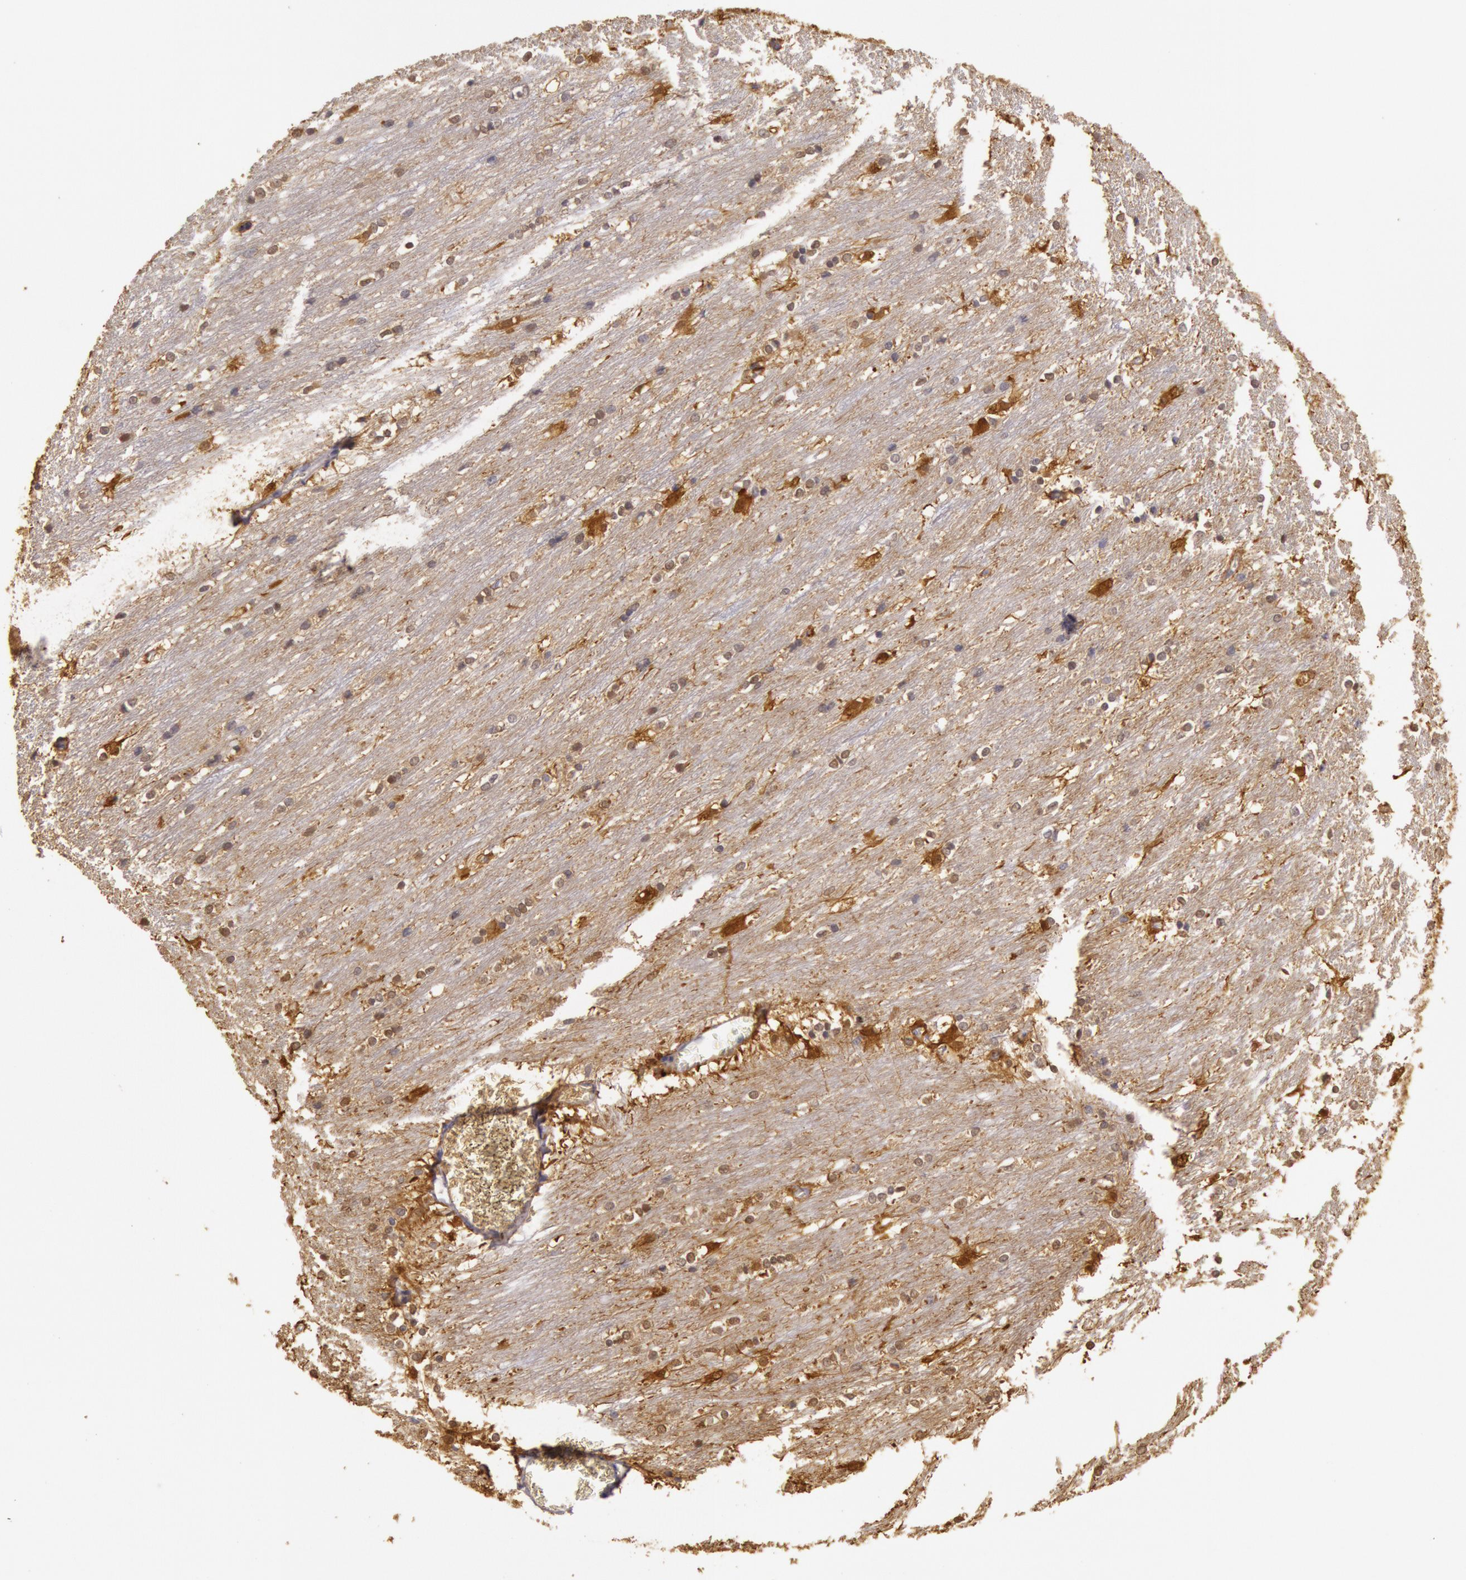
{"staining": {"intensity": "moderate", "quantity": "<25%", "location": "cytoplasmic/membranous"}, "tissue": "caudate", "cell_type": "Glial cells", "image_type": "normal", "snomed": [{"axis": "morphology", "description": "Normal tissue, NOS"}, {"axis": "topography", "description": "Lateral ventricle wall"}], "caption": "The photomicrograph shows staining of normal caudate, revealing moderate cytoplasmic/membranous protein staining (brown color) within glial cells.", "gene": "CKB", "patient": {"sex": "female", "age": 19}}